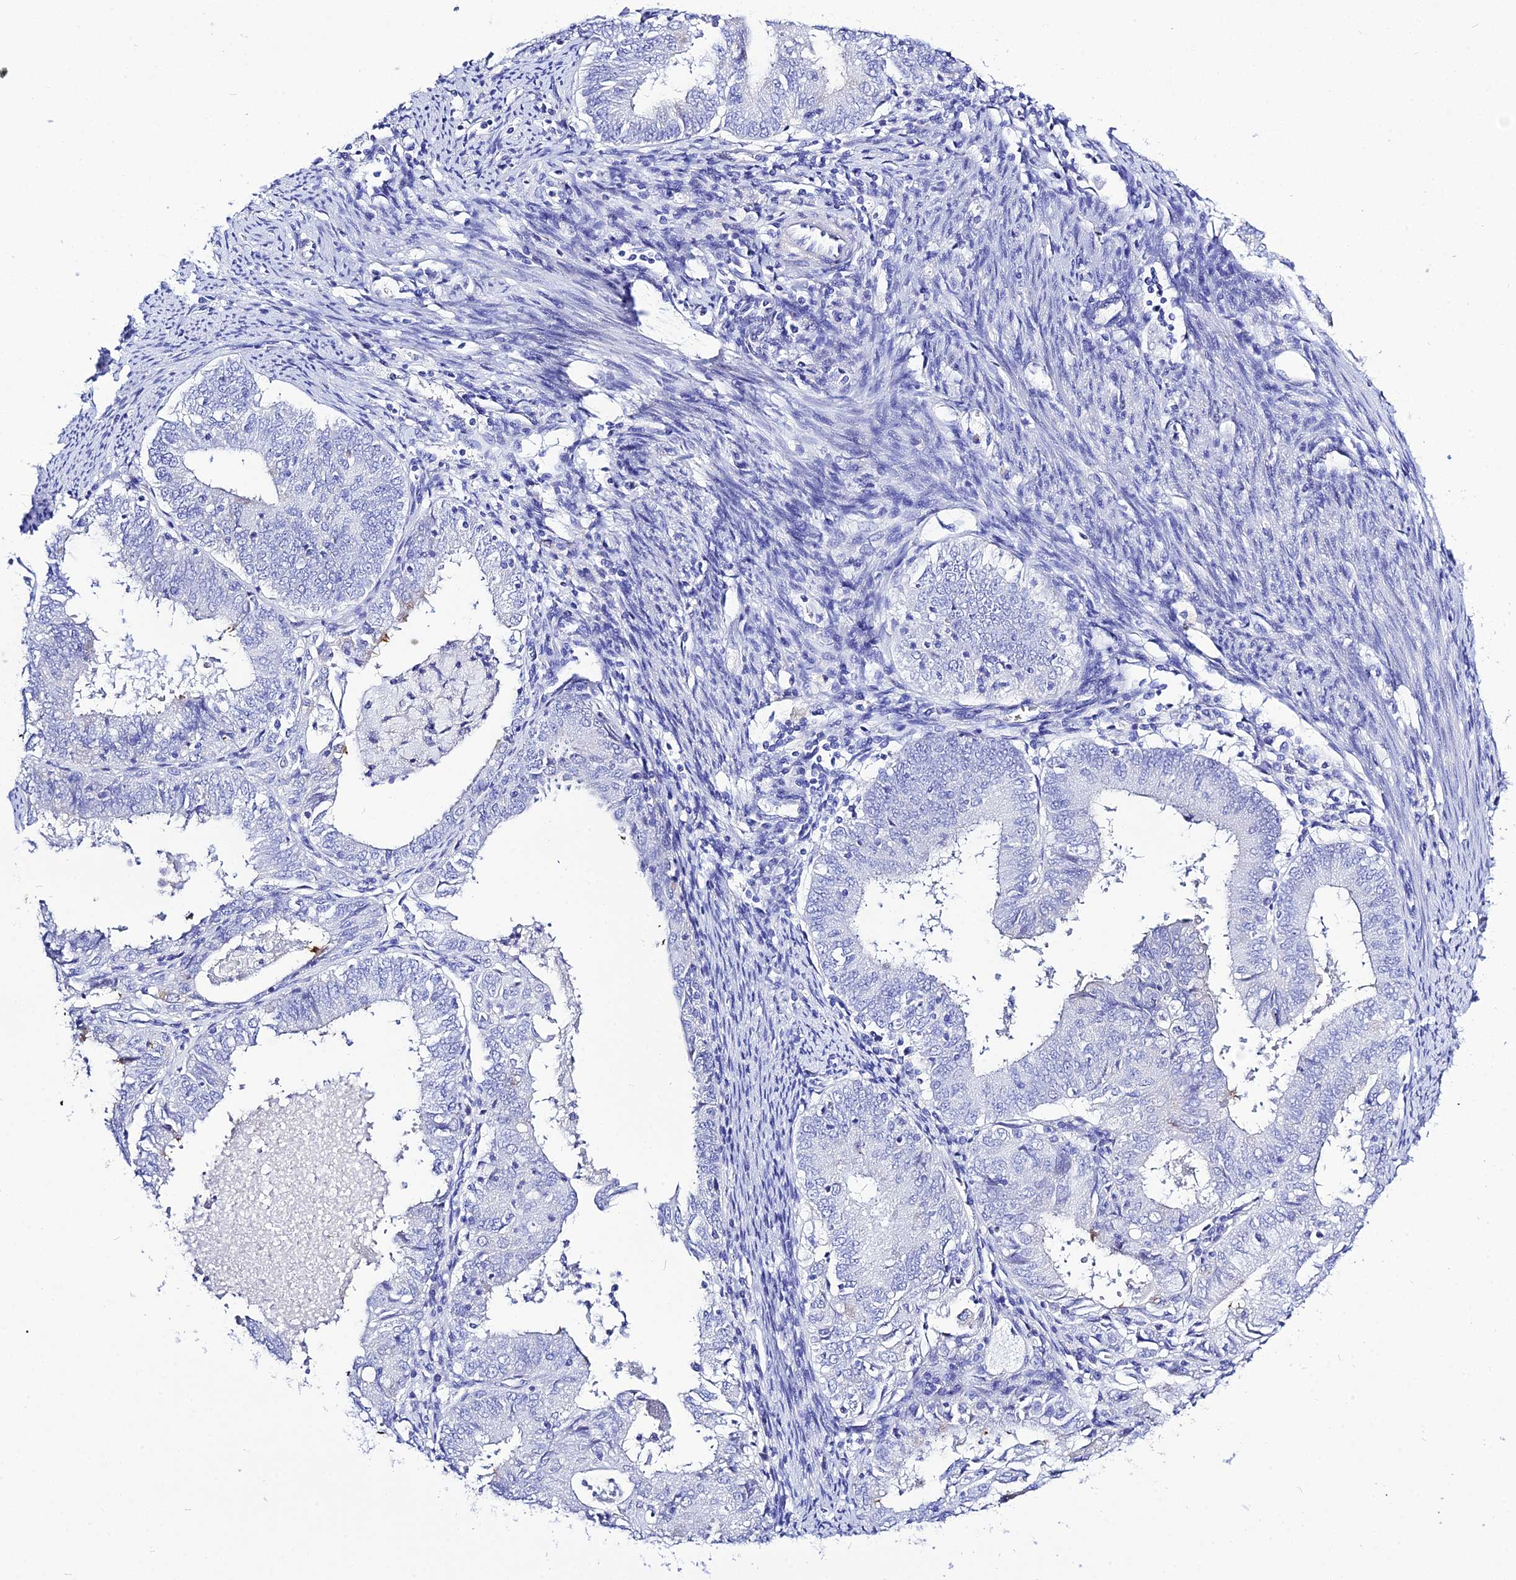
{"staining": {"intensity": "negative", "quantity": "none", "location": "none"}, "tissue": "endometrial cancer", "cell_type": "Tumor cells", "image_type": "cancer", "snomed": [{"axis": "morphology", "description": "Adenocarcinoma, NOS"}, {"axis": "topography", "description": "Endometrium"}], "caption": "IHC of human endometrial cancer exhibits no expression in tumor cells.", "gene": "DEFB107A", "patient": {"sex": "female", "age": 57}}